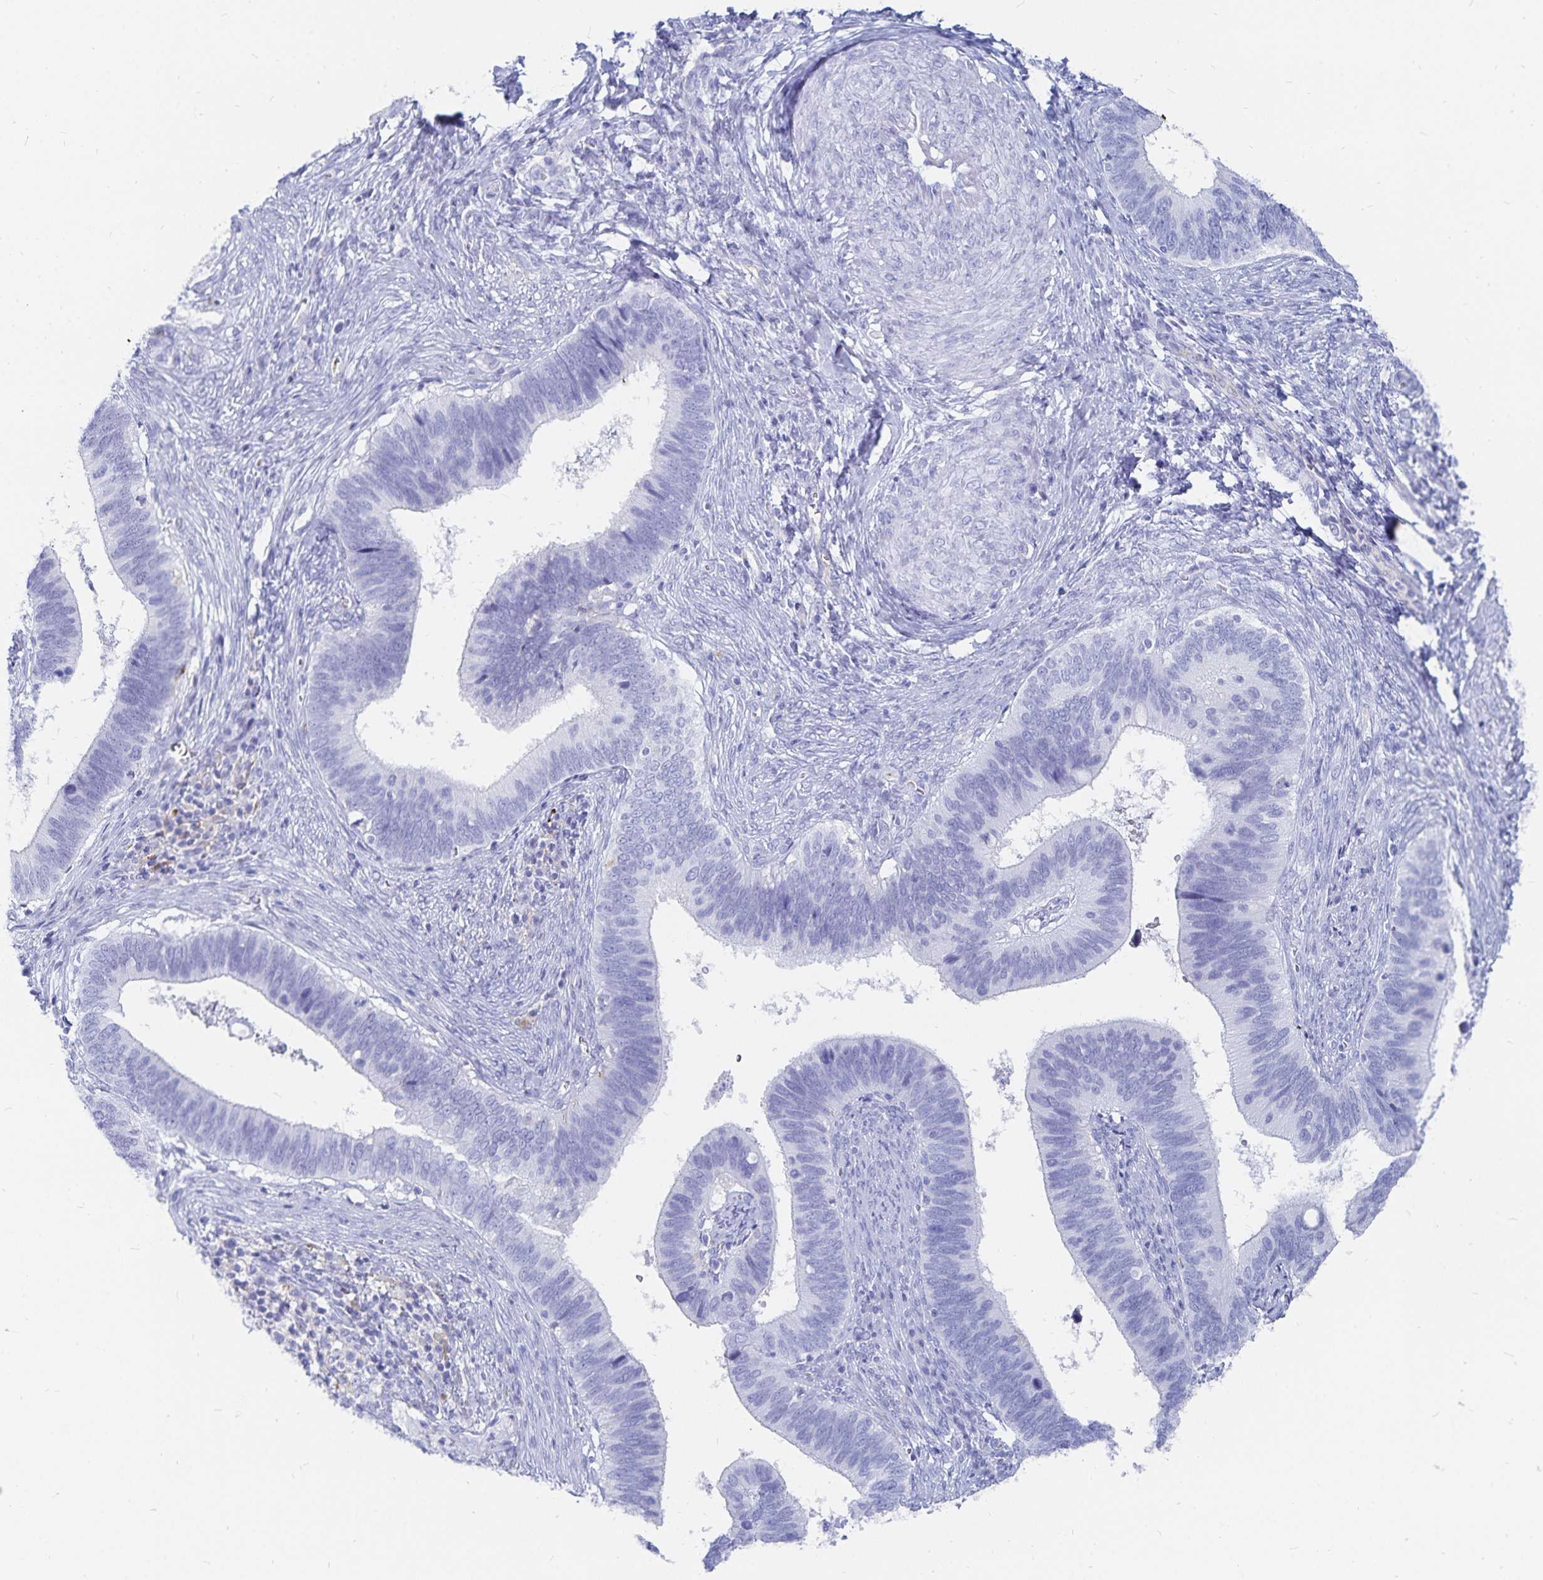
{"staining": {"intensity": "negative", "quantity": "none", "location": "none"}, "tissue": "cervical cancer", "cell_type": "Tumor cells", "image_type": "cancer", "snomed": [{"axis": "morphology", "description": "Adenocarcinoma, NOS"}, {"axis": "topography", "description": "Cervix"}], "caption": "This is an immunohistochemistry histopathology image of human cervical adenocarcinoma. There is no positivity in tumor cells.", "gene": "INSL5", "patient": {"sex": "female", "age": 42}}